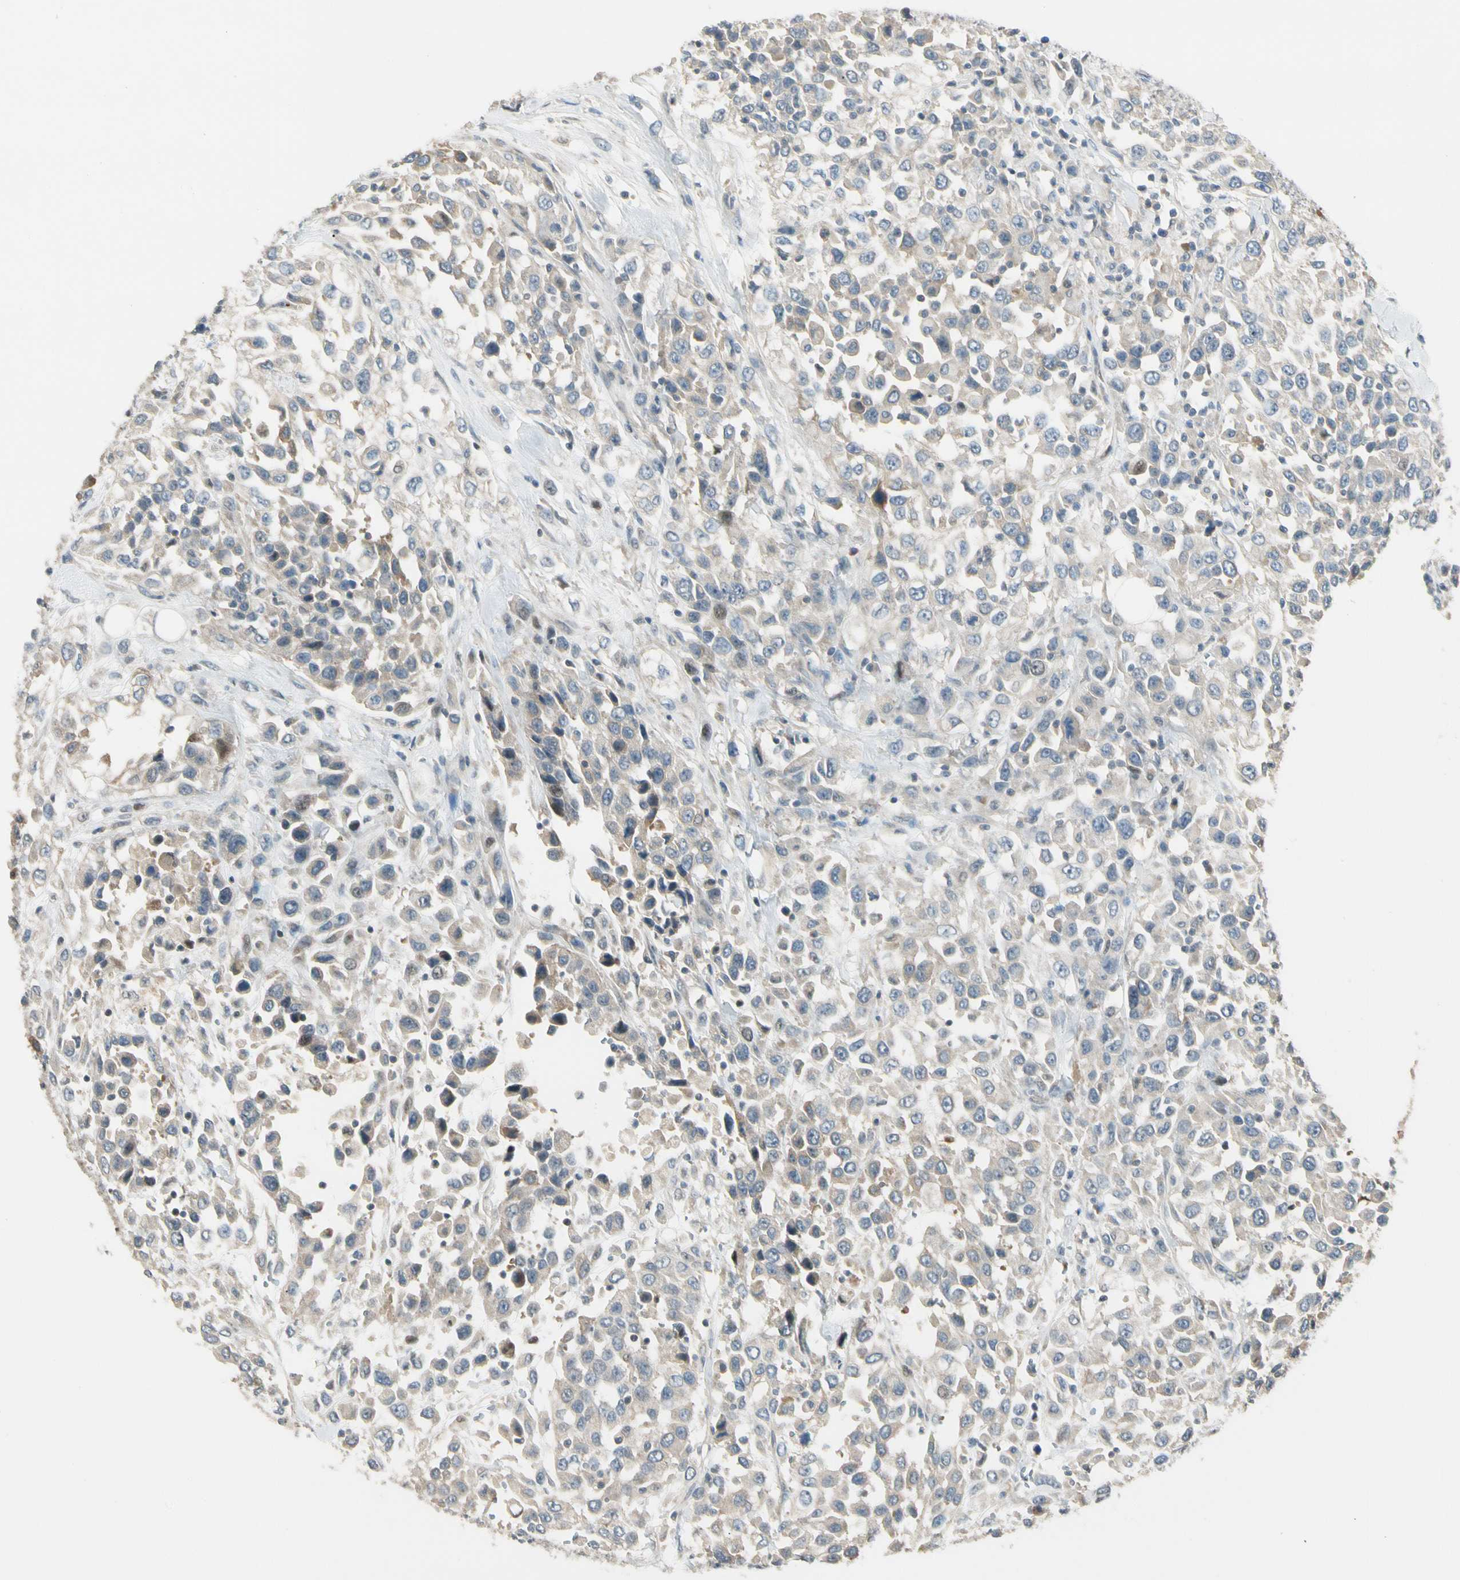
{"staining": {"intensity": "weak", "quantity": ">75%", "location": "cytoplasmic/membranous"}, "tissue": "urothelial cancer", "cell_type": "Tumor cells", "image_type": "cancer", "snomed": [{"axis": "morphology", "description": "Urothelial carcinoma, High grade"}, {"axis": "topography", "description": "Urinary bladder"}], "caption": "Immunohistochemistry (IHC) photomicrograph of neoplastic tissue: urothelial cancer stained using immunohistochemistry (IHC) demonstrates low levels of weak protein expression localized specifically in the cytoplasmic/membranous of tumor cells, appearing as a cytoplasmic/membranous brown color.", "gene": "P3H2", "patient": {"sex": "female", "age": 80}}